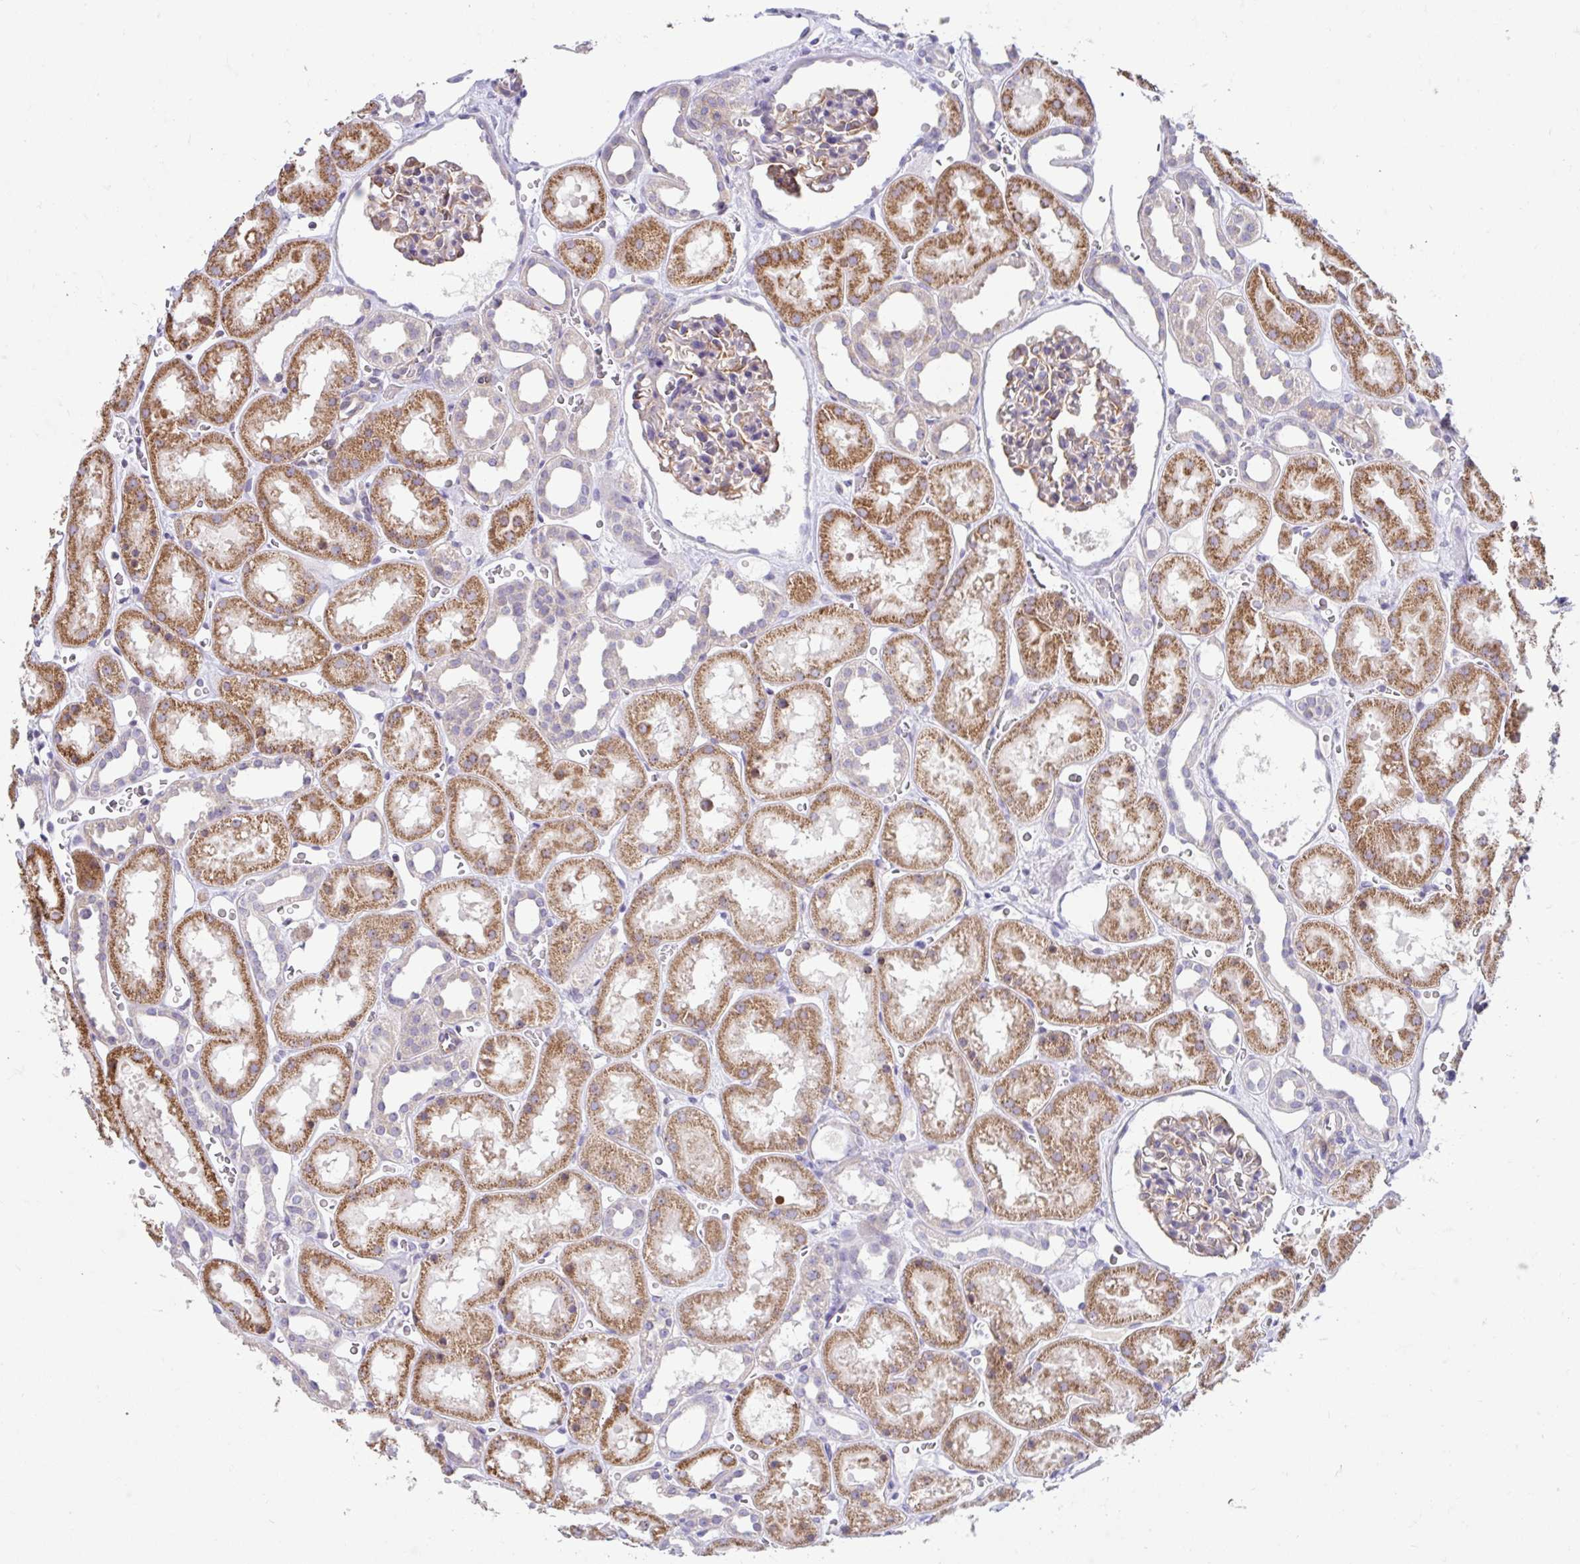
{"staining": {"intensity": "weak", "quantity": "25%-75%", "location": "cytoplasmic/membranous"}, "tissue": "kidney", "cell_type": "Cells in glomeruli", "image_type": "normal", "snomed": [{"axis": "morphology", "description": "Normal tissue, NOS"}, {"axis": "topography", "description": "Kidney"}], "caption": "Cells in glomeruli show low levels of weak cytoplasmic/membranous positivity in approximately 25%-75% of cells in unremarkable kidney. (IHC, brightfield microscopy, high magnification).", "gene": "NT5C1B", "patient": {"sex": "female", "age": 41}}